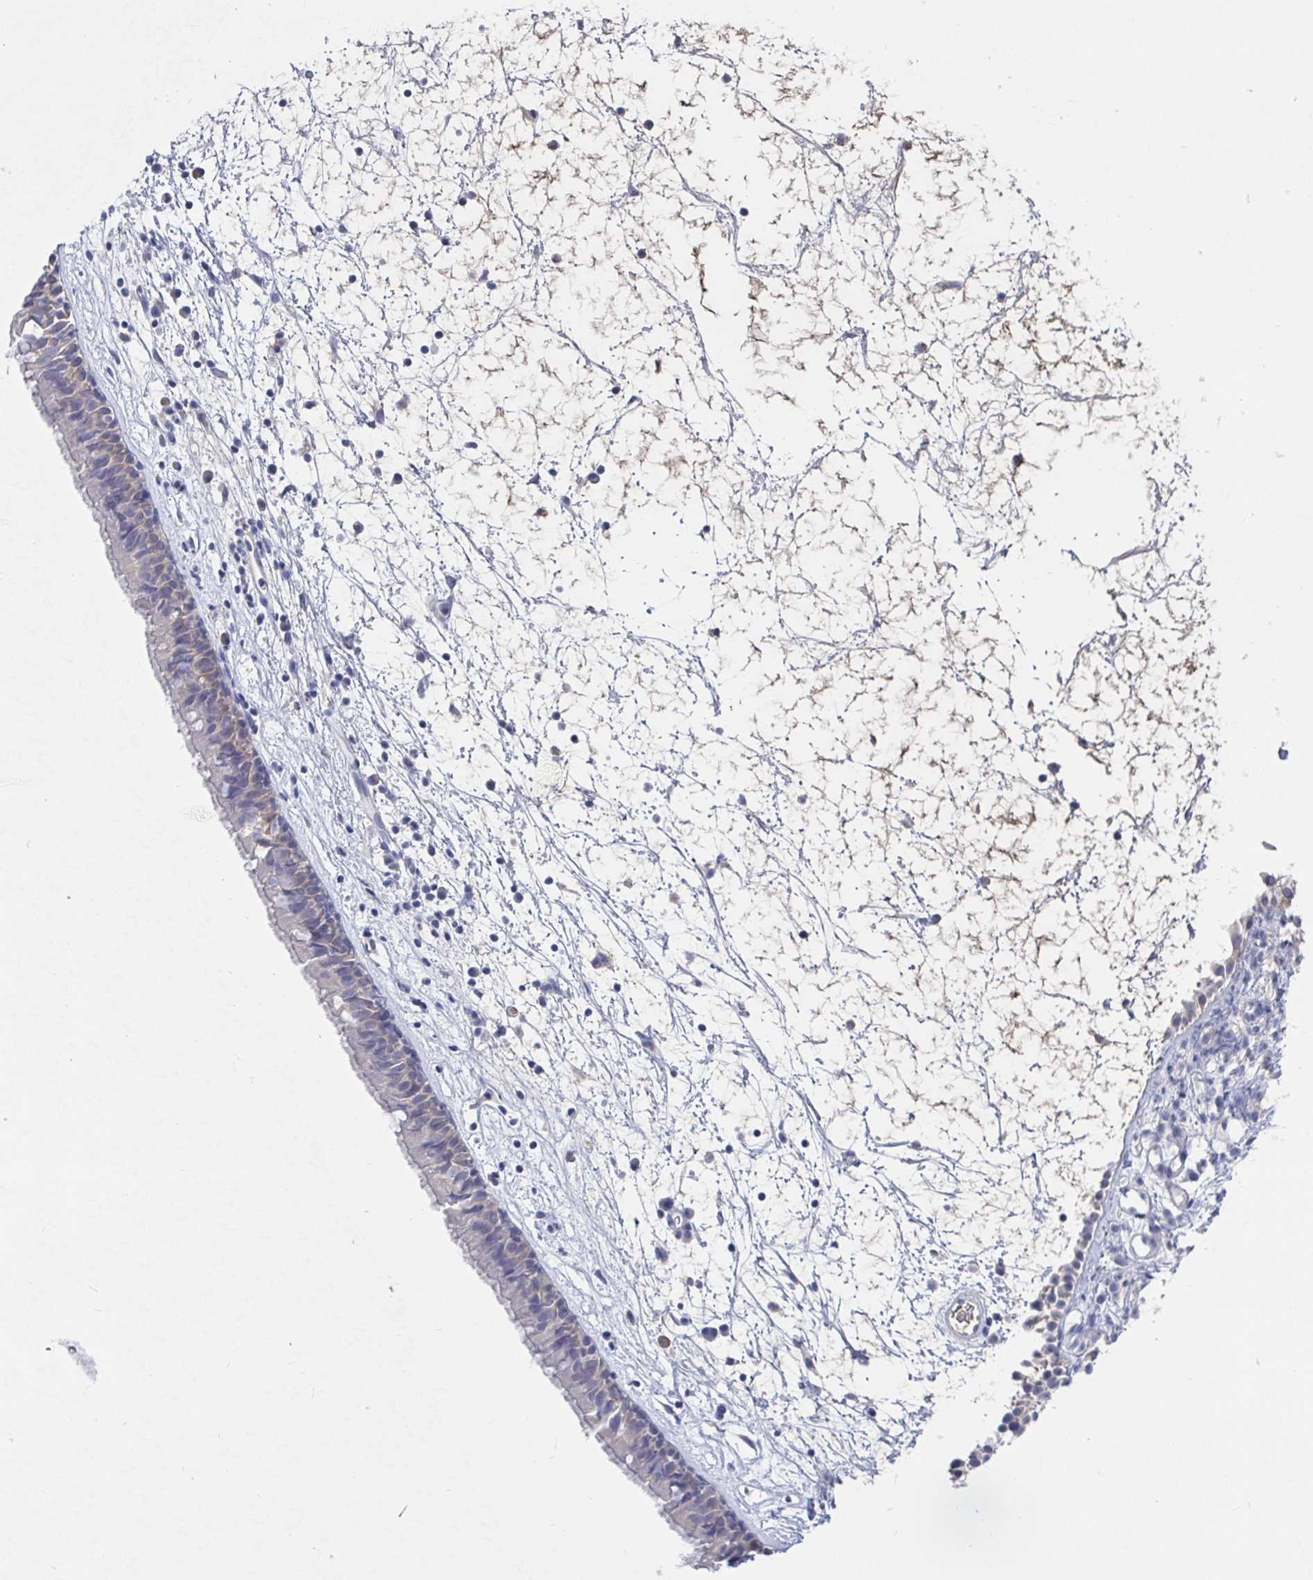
{"staining": {"intensity": "weak", "quantity": "<25%", "location": "cytoplasmic/membranous"}, "tissue": "nasopharynx", "cell_type": "Respiratory epithelial cells", "image_type": "normal", "snomed": [{"axis": "morphology", "description": "Normal tissue, NOS"}, {"axis": "topography", "description": "Nasopharynx"}], "caption": "The image demonstrates no staining of respiratory epithelial cells in unremarkable nasopharynx.", "gene": "GPR148", "patient": {"sex": "male", "age": 24}}